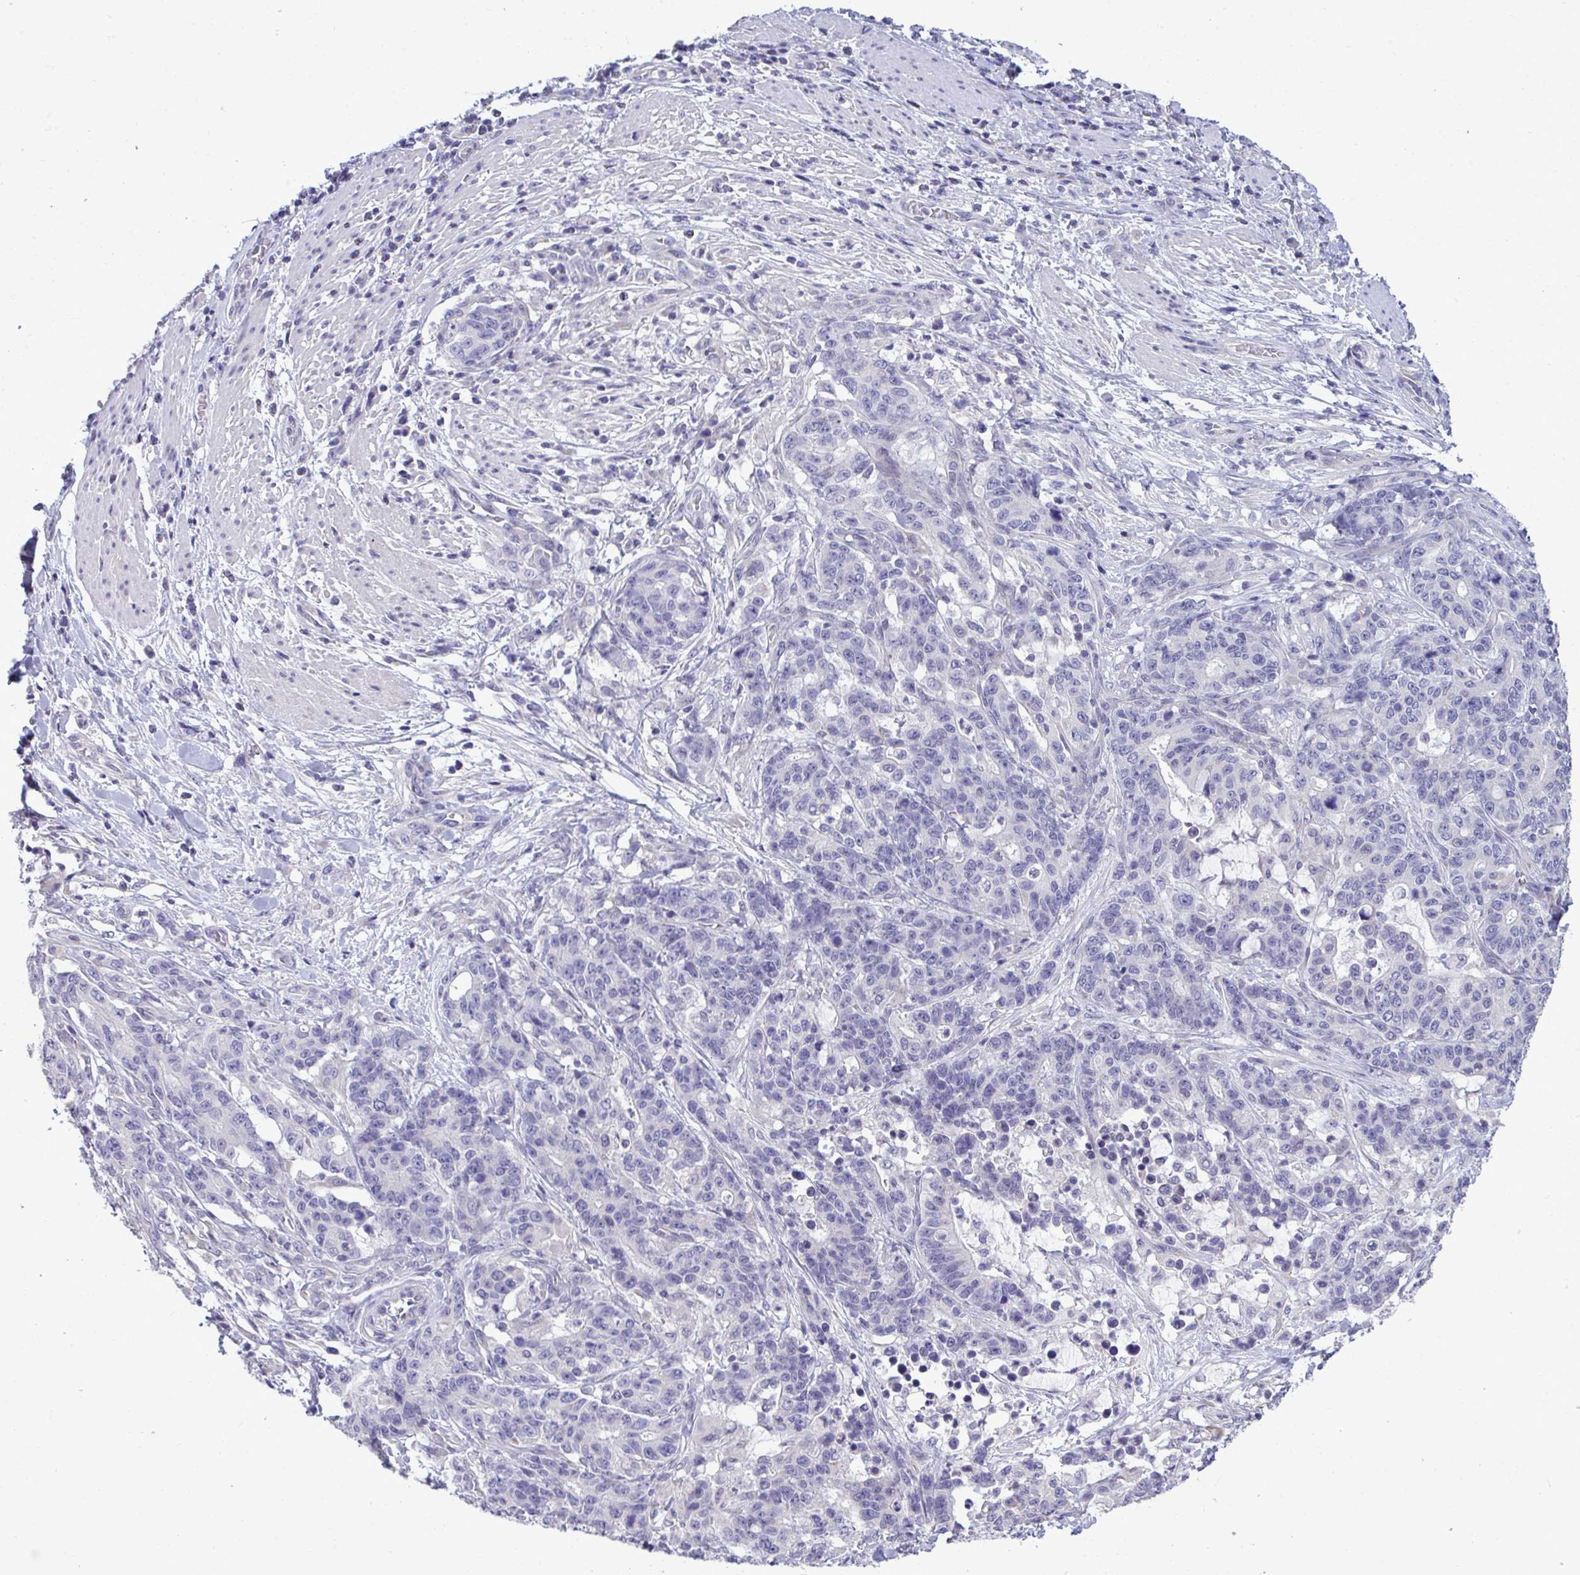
{"staining": {"intensity": "negative", "quantity": "none", "location": "none"}, "tissue": "stomach cancer", "cell_type": "Tumor cells", "image_type": "cancer", "snomed": [{"axis": "morphology", "description": "Normal tissue, NOS"}, {"axis": "morphology", "description": "Adenocarcinoma, NOS"}, {"axis": "topography", "description": "Stomach"}], "caption": "Stomach cancer was stained to show a protein in brown. There is no significant staining in tumor cells.", "gene": "PIGK", "patient": {"sex": "female", "age": 64}}